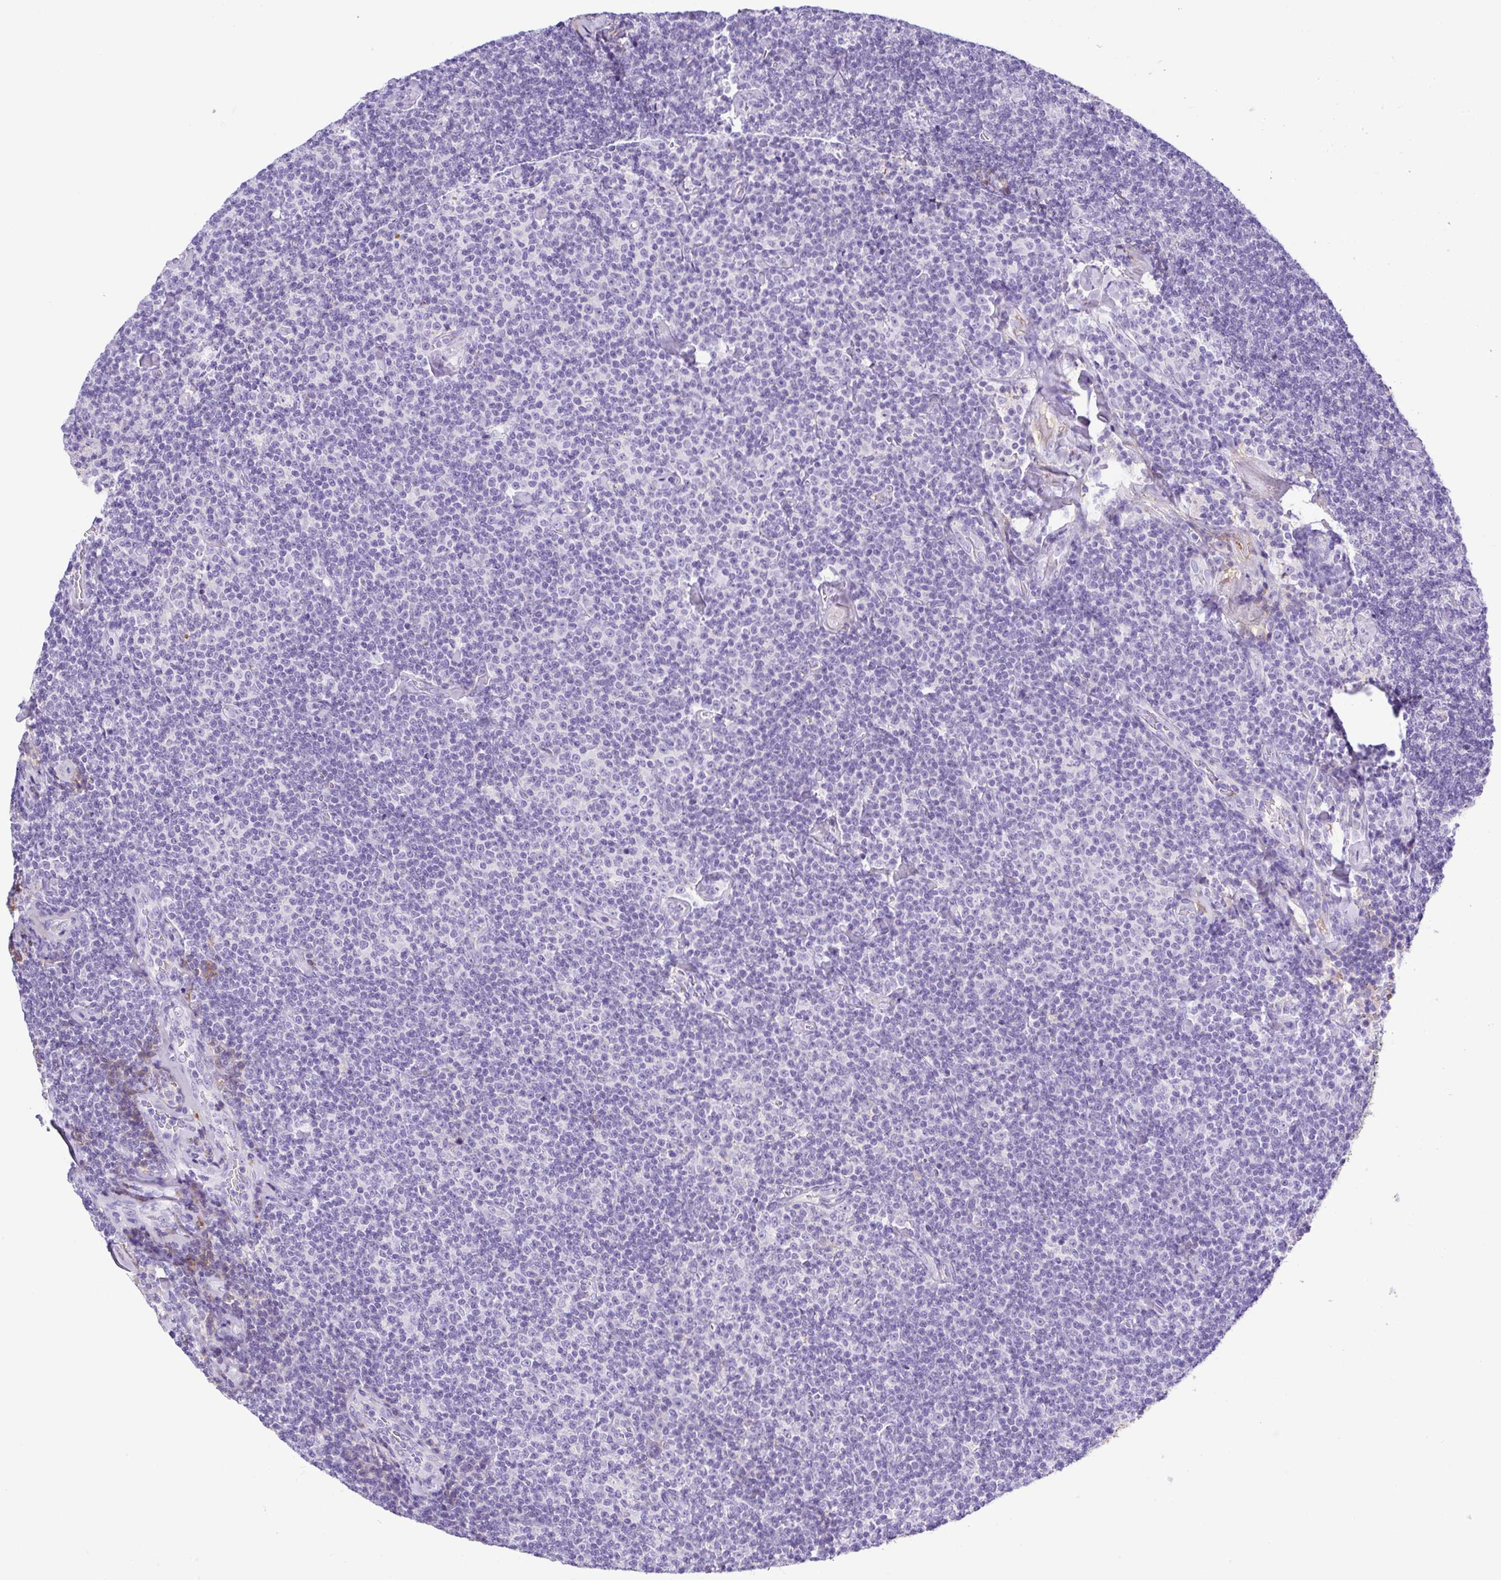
{"staining": {"intensity": "negative", "quantity": "none", "location": "none"}, "tissue": "lymphoma", "cell_type": "Tumor cells", "image_type": "cancer", "snomed": [{"axis": "morphology", "description": "Malignant lymphoma, non-Hodgkin's type, Low grade"}, {"axis": "topography", "description": "Lymph node"}], "caption": "Human lymphoma stained for a protein using immunohistochemistry exhibits no expression in tumor cells.", "gene": "IGFL1", "patient": {"sex": "male", "age": 81}}